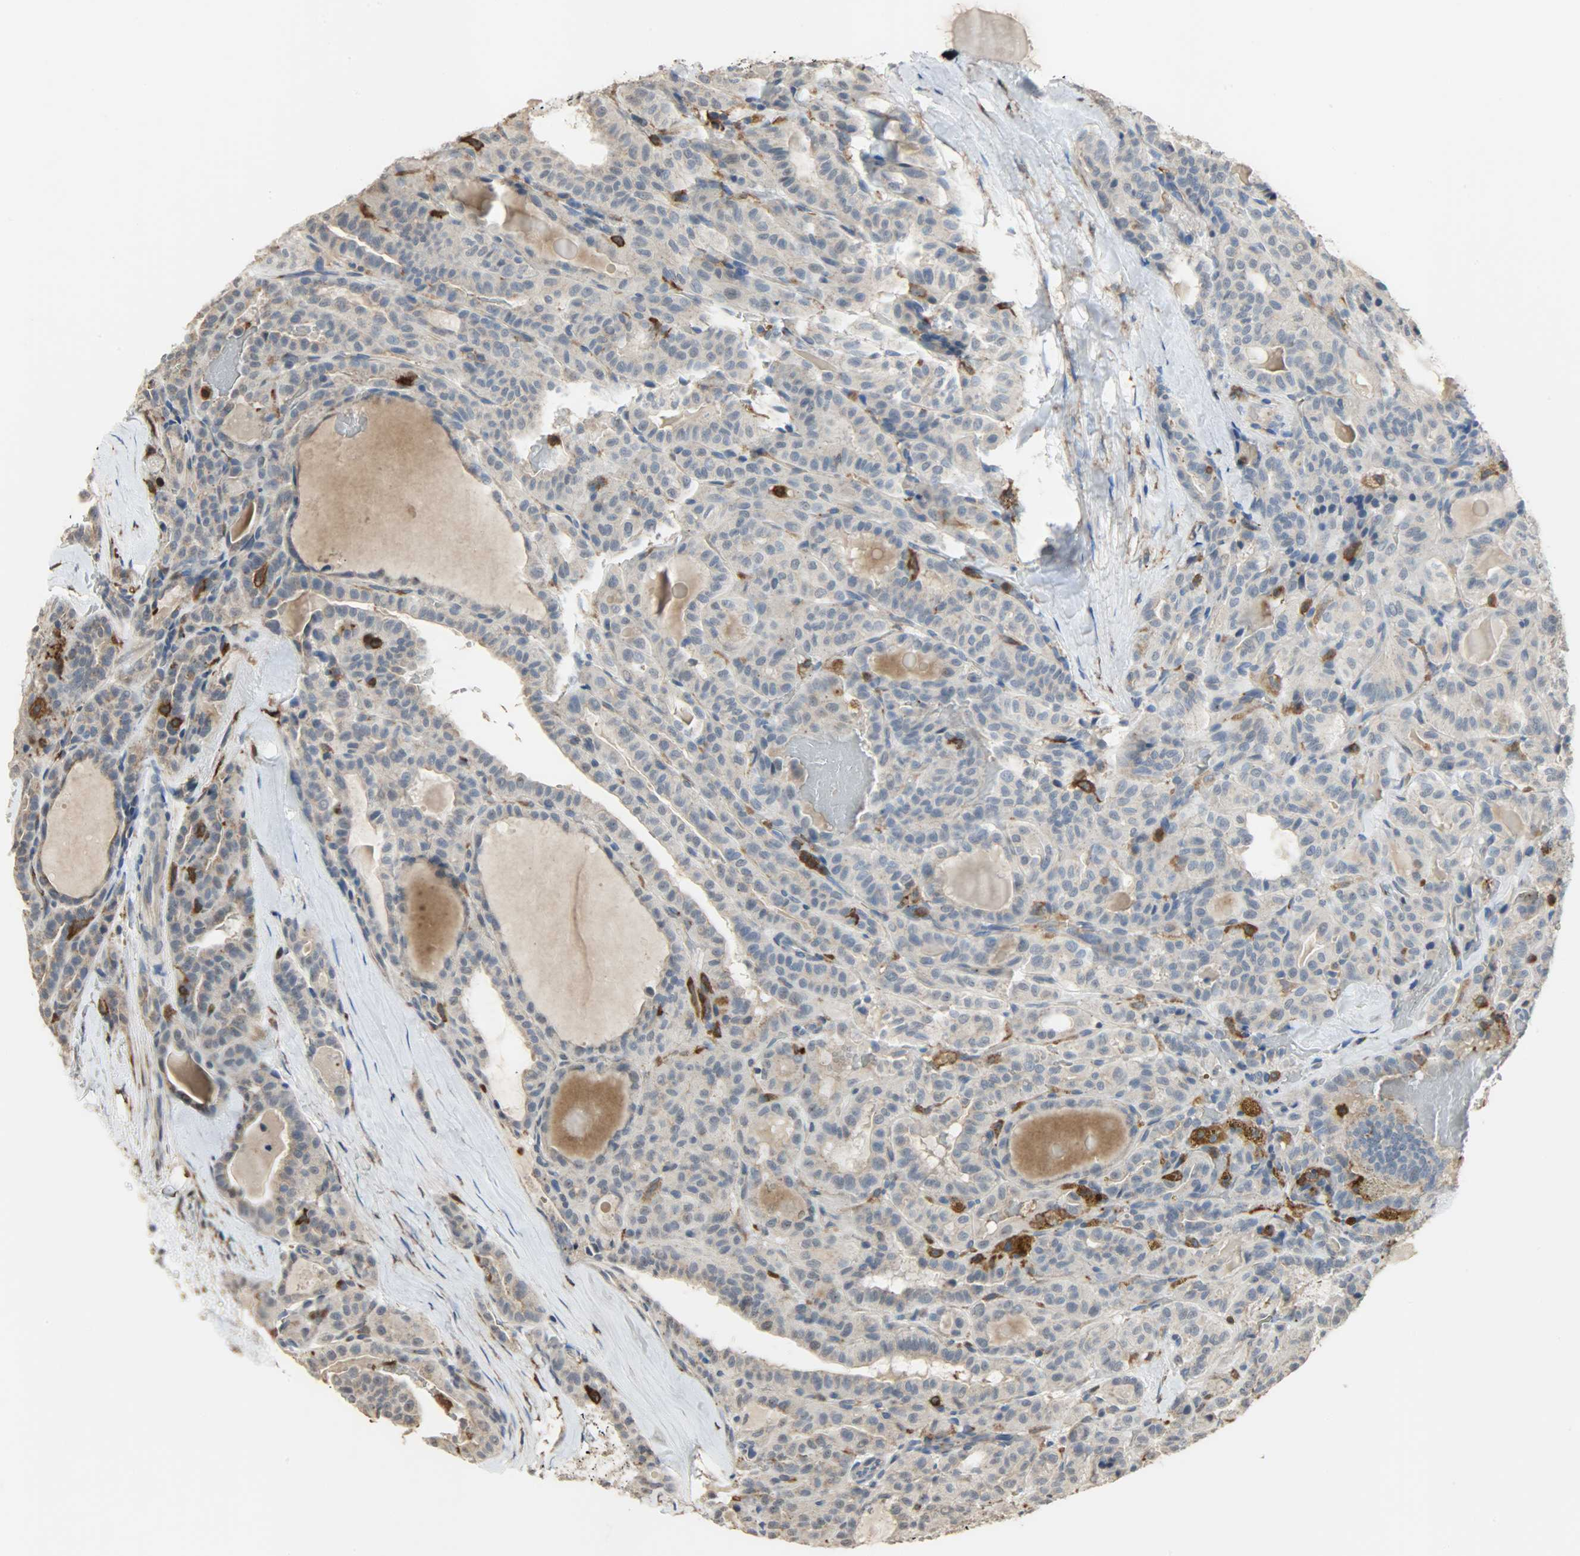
{"staining": {"intensity": "weak", "quantity": "<25%", "location": "cytoplasmic/membranous"}, "tissue": "thyroid cancer", "cell_type": "Tumor cells", "image_type": "cancer", "snomed": [{"axis": "morphology", "description": "Papillary adenocarcinoma, NOS"}, {"axis": "topography", "description": "Thyroid gland"}], "caption": "Tumor cells show no significant protein expression in thyroid papillary adenocarcinoma. (Brightfield microscopy of DAB (3,3'-diaminobenzidine) immunohistochemistry (IHC) at high magnification).", "gene": "SKAP2", "patient": {"sex": "male", "age": 77}}